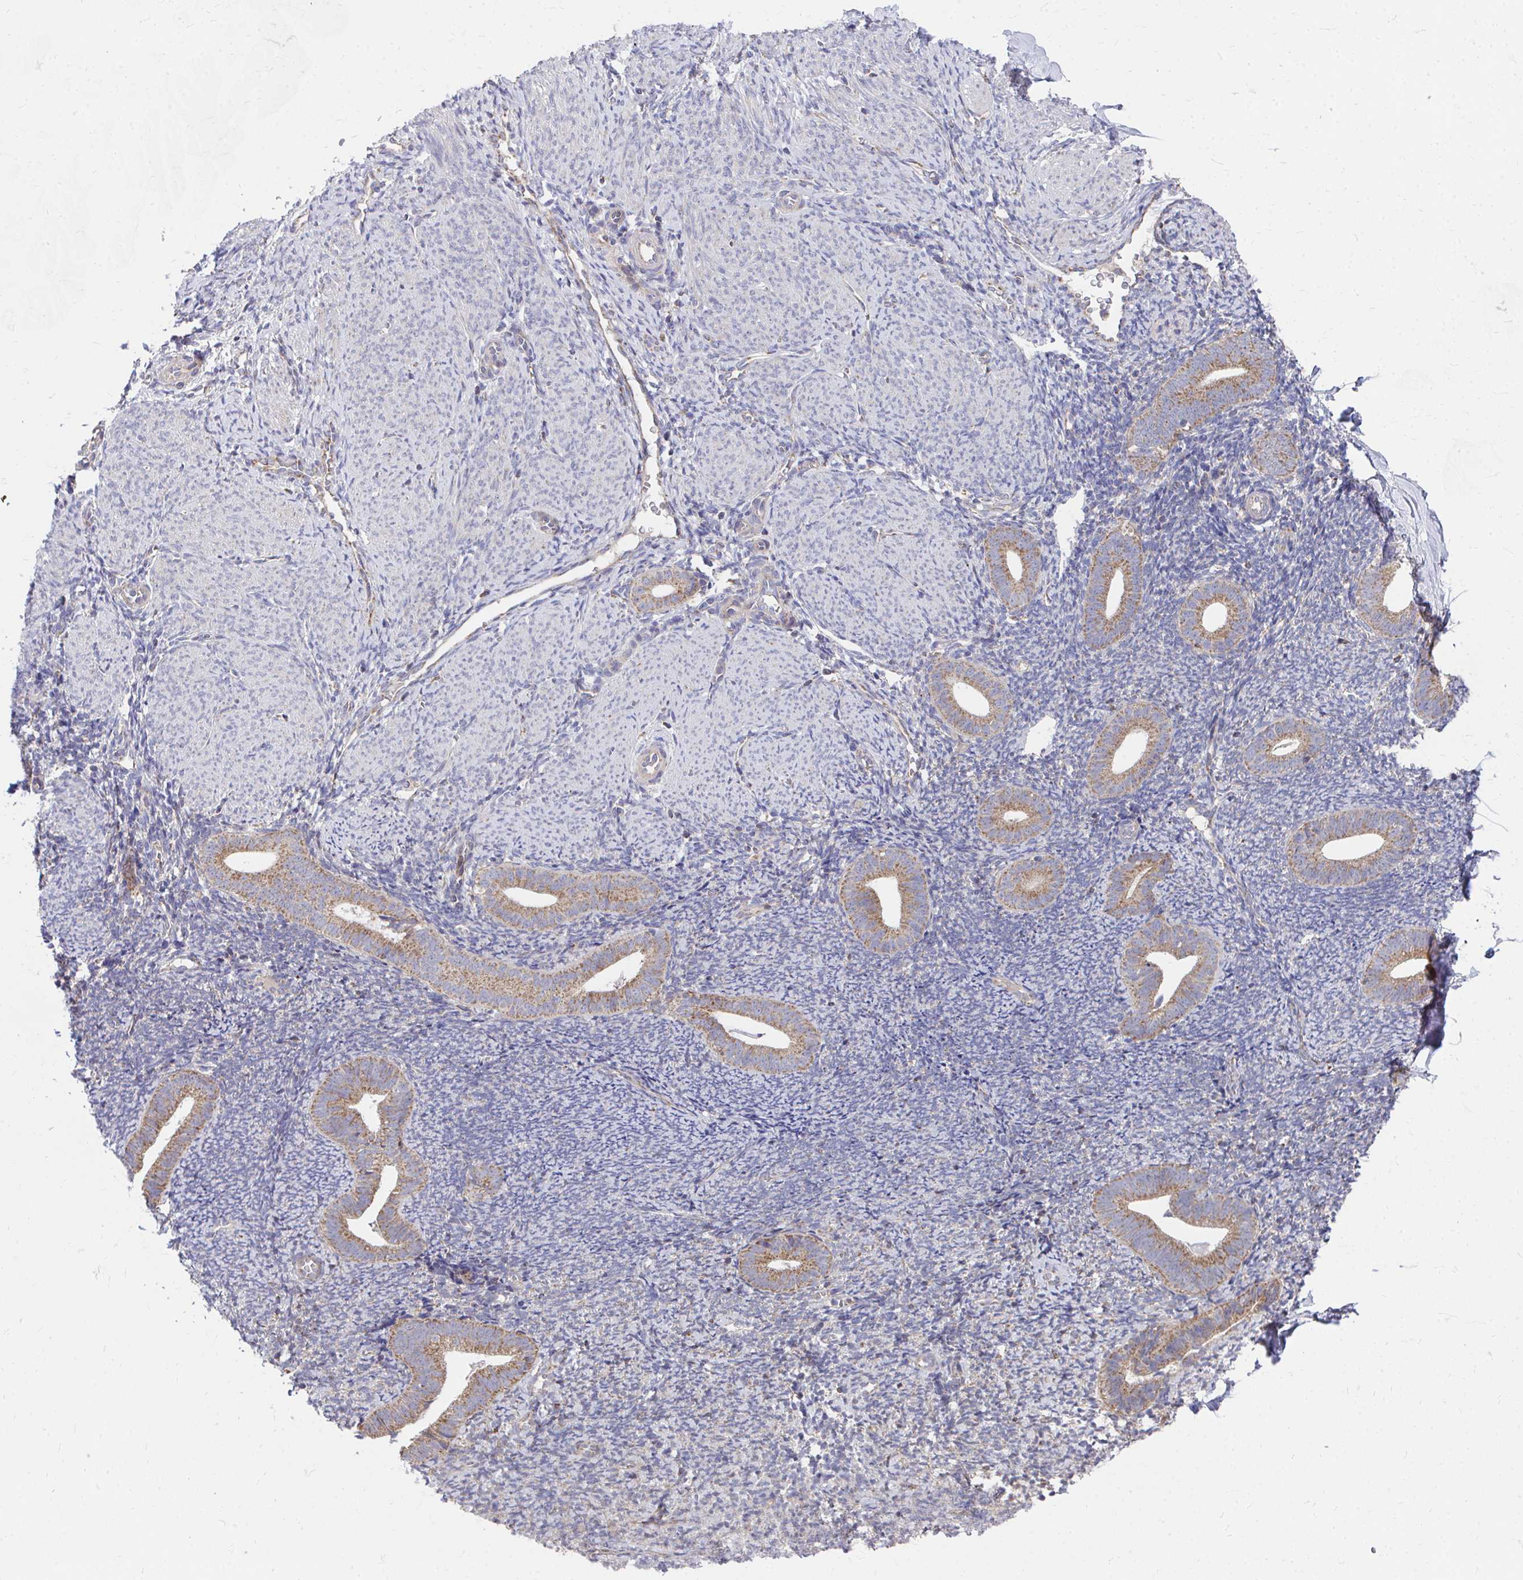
{"staining": {"intensity": "negative", "quantity": "none", "location": "none"}, "tissue": "endometrium", "cell_type": "Cells in endometrial stroma", "image_type": "normal", "snomed": [{"axis": "morphology", "description": "Normal tissue, NOS"}, {"axis": "topography", "description": "Endometrium"}], "caption": "This is a image of immunohistochemistry staining of normal endometrium, which shows no expression in cells in endometrial stroma. The staining is performed using DAB (3,3'-diaminobenzidine) brown chromogen with nuclei counter-stained in using hematoxylin.", "gene": "PEX3", "patient": {"sex": "female", "age": 39}}